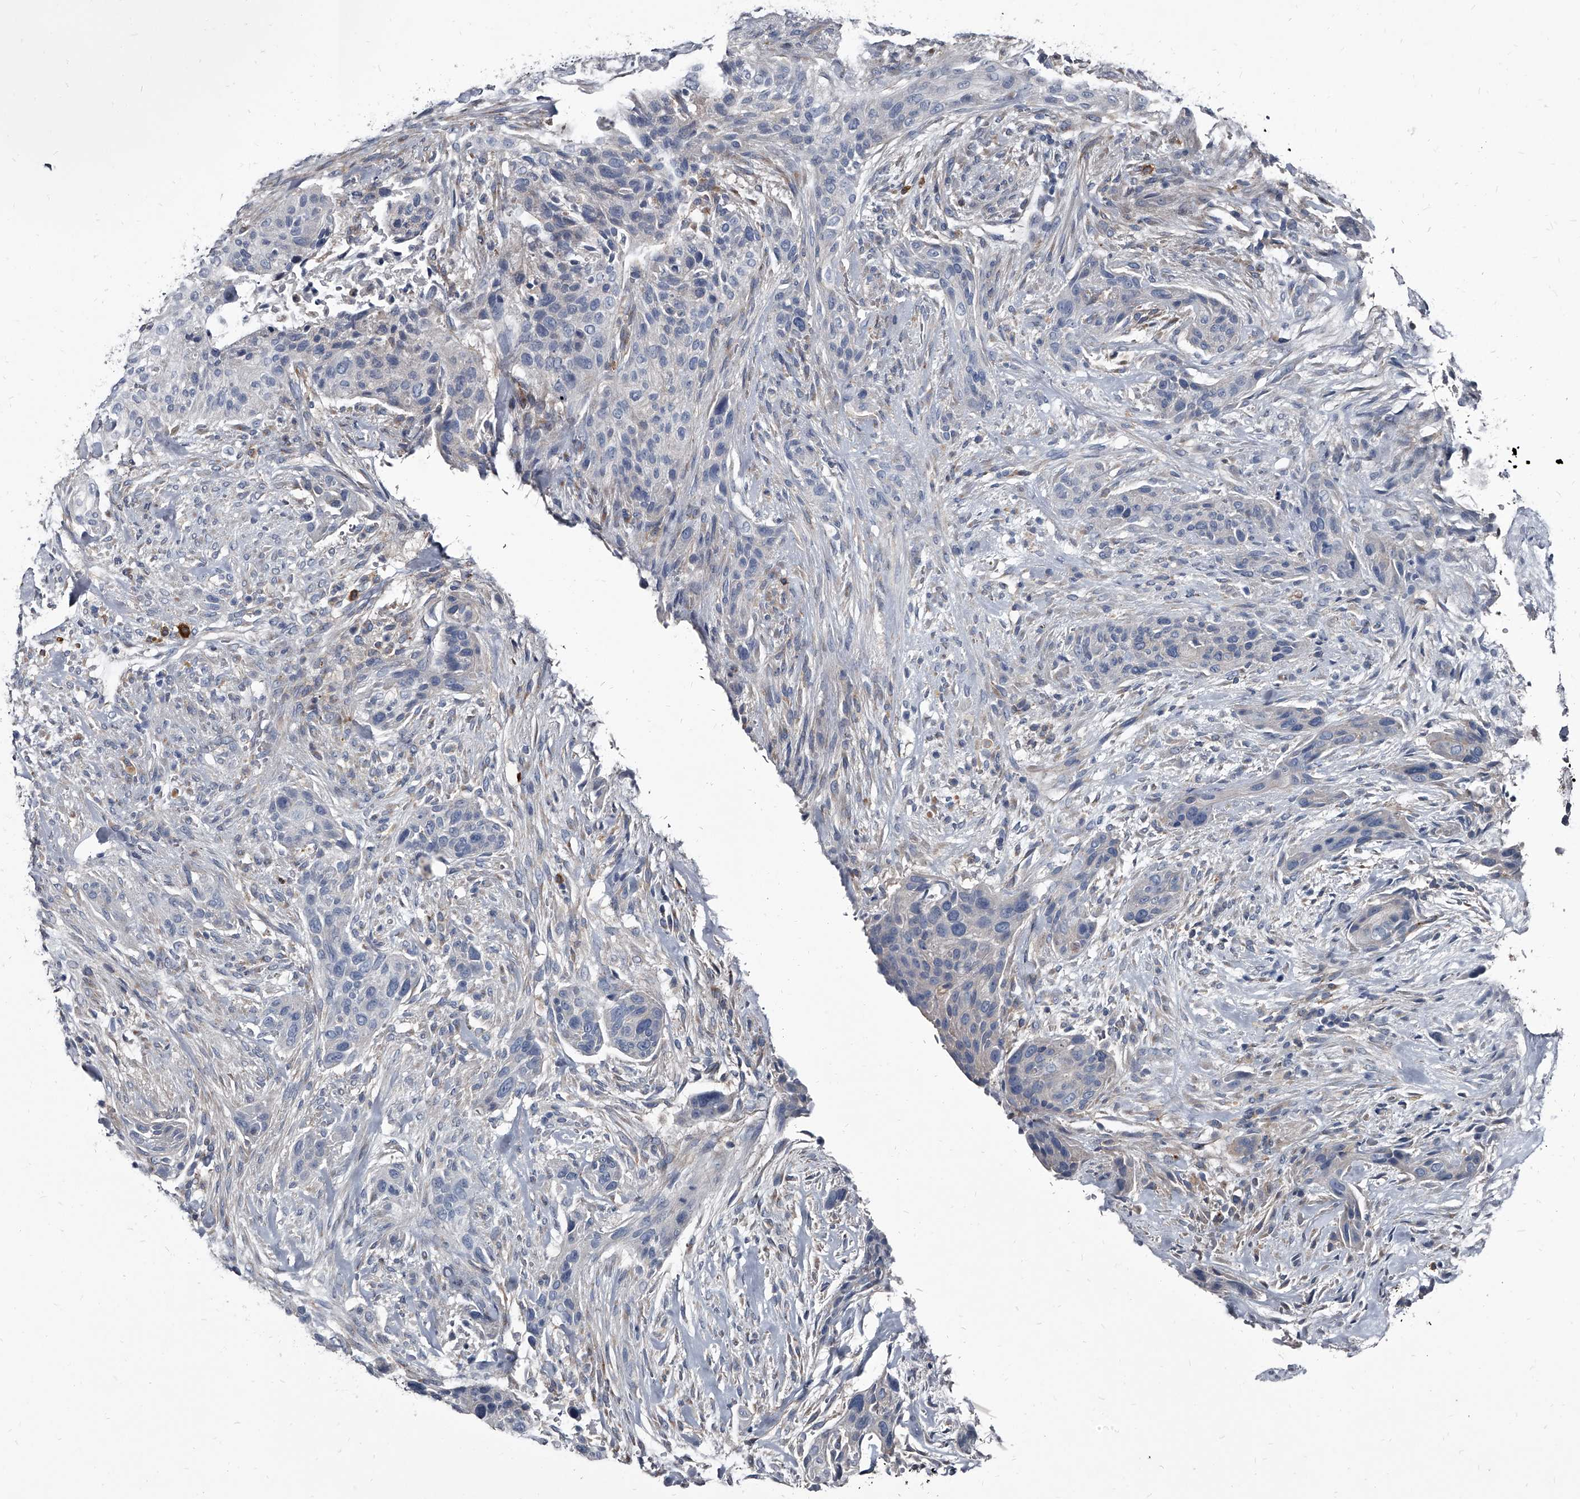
{"staining": {"intensity": "negative", "quantity": "none", "location": "none"}, "tissue": "urothelial cancer", "cell_type": "Tumor cells", "image_type": "cancer", "snomed": [{"axis": "morphology", "description": "Urothelial carcinoma, High grade"}, {"axis": "topography", "description": "Urinary bladder"}], "caption": "Urothelial cancer was stained to show a protein in brown. There is no significant staining in tumor cells.", "gene": "PGLYRP3", "patient": {"sex": "male", "age": 35}}